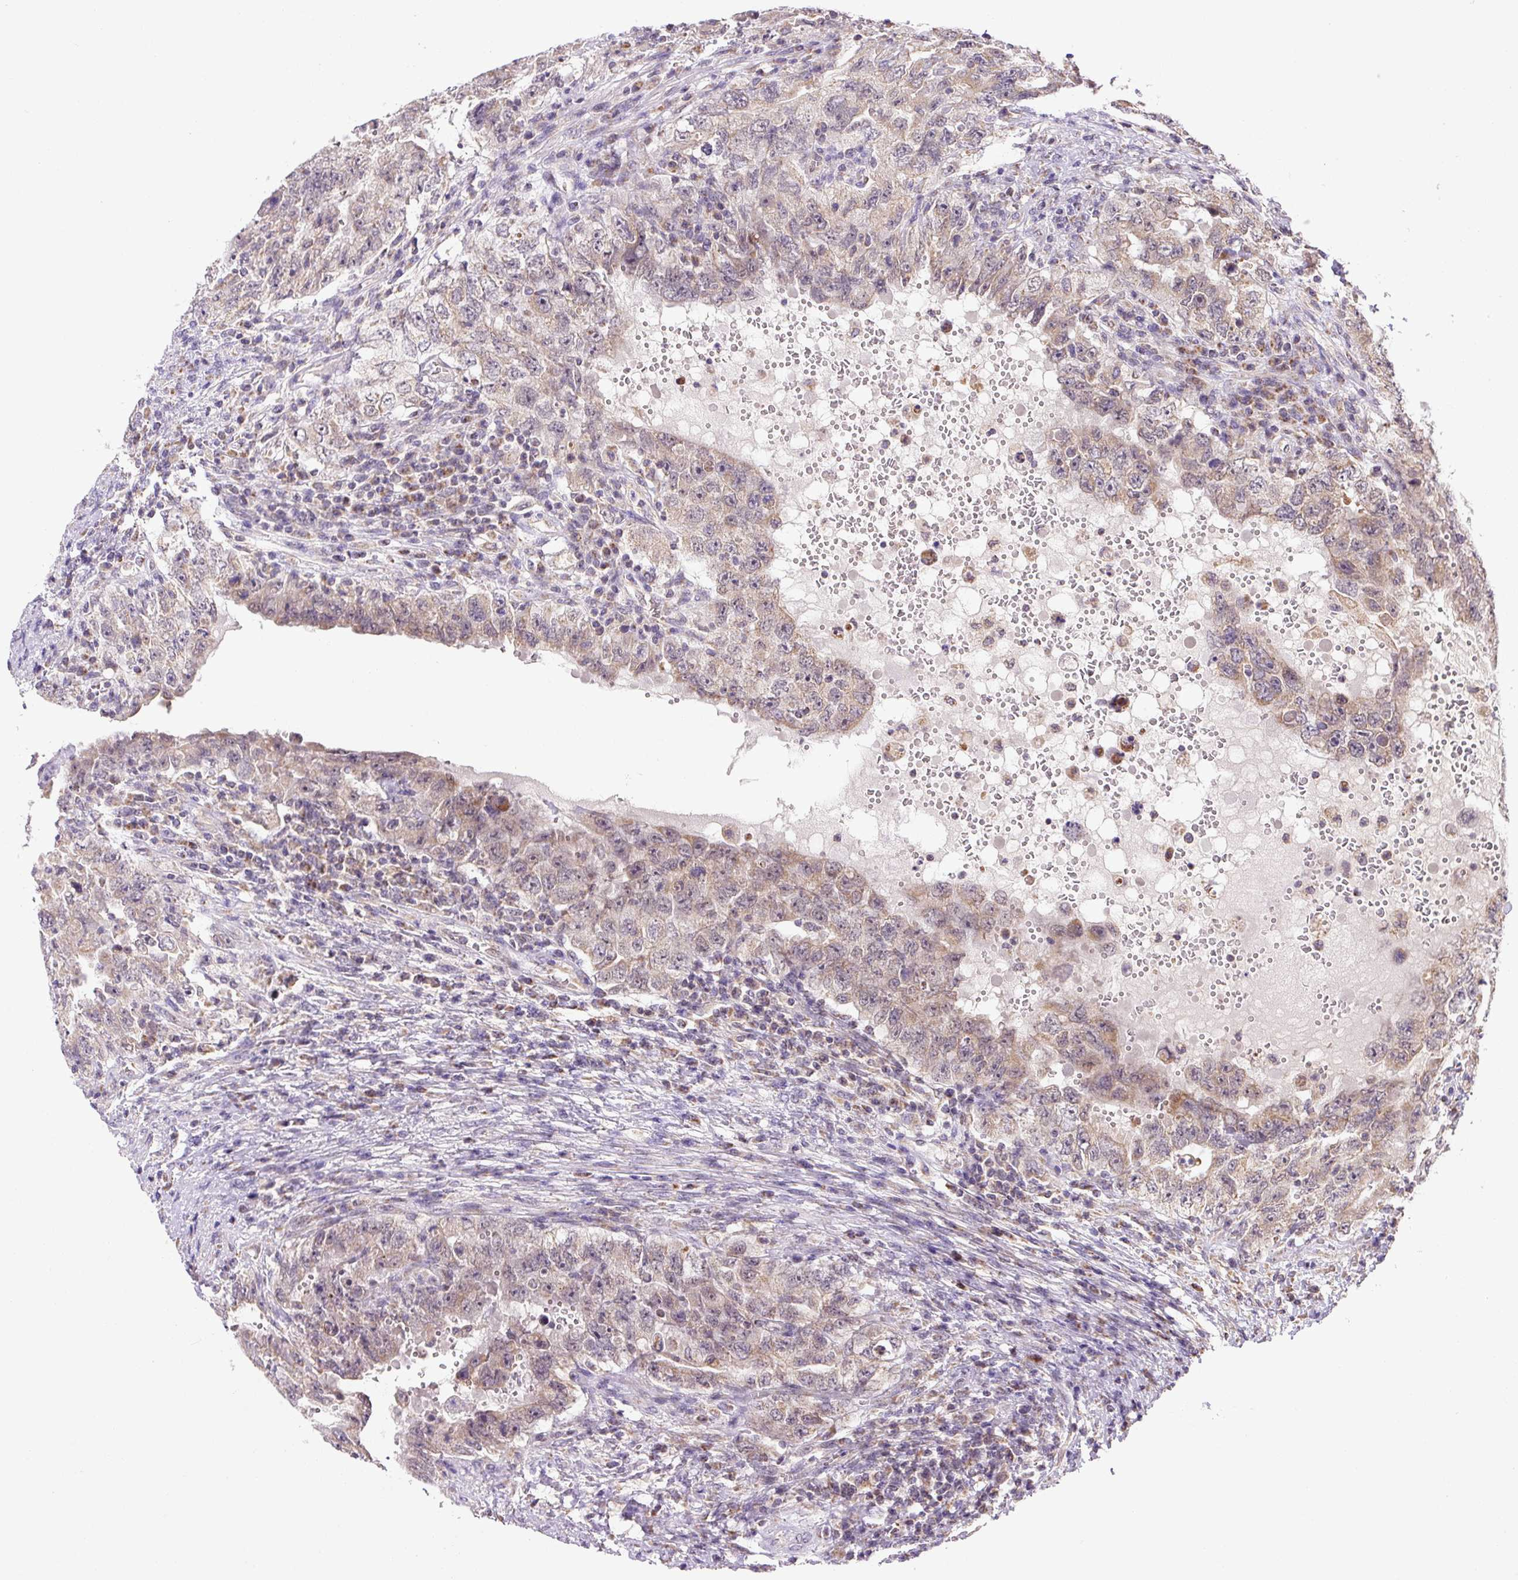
{"staining": {"intensity": "weak", "quantity": ">75%", "location": "cytoplasmic/membranous"}, "tissue": "testis cancer", "cell_type": "Tumor cells", "image_type": "cancer", "snomed": [{"axis": "morphology", "description": "Carcinoma, Embryonal, NOS"}, {"axis": "topography", "description": "Testis"}], "caption": "A high-resolution photomicrograph shows immunohistochemistry staining of testis cancer, which exhibits weak cytoplasmic/membranous positivity in approximately >75% of tumor cells.", "gene": "MFSD9", "patient": {"sex": "male", "age": 26}}